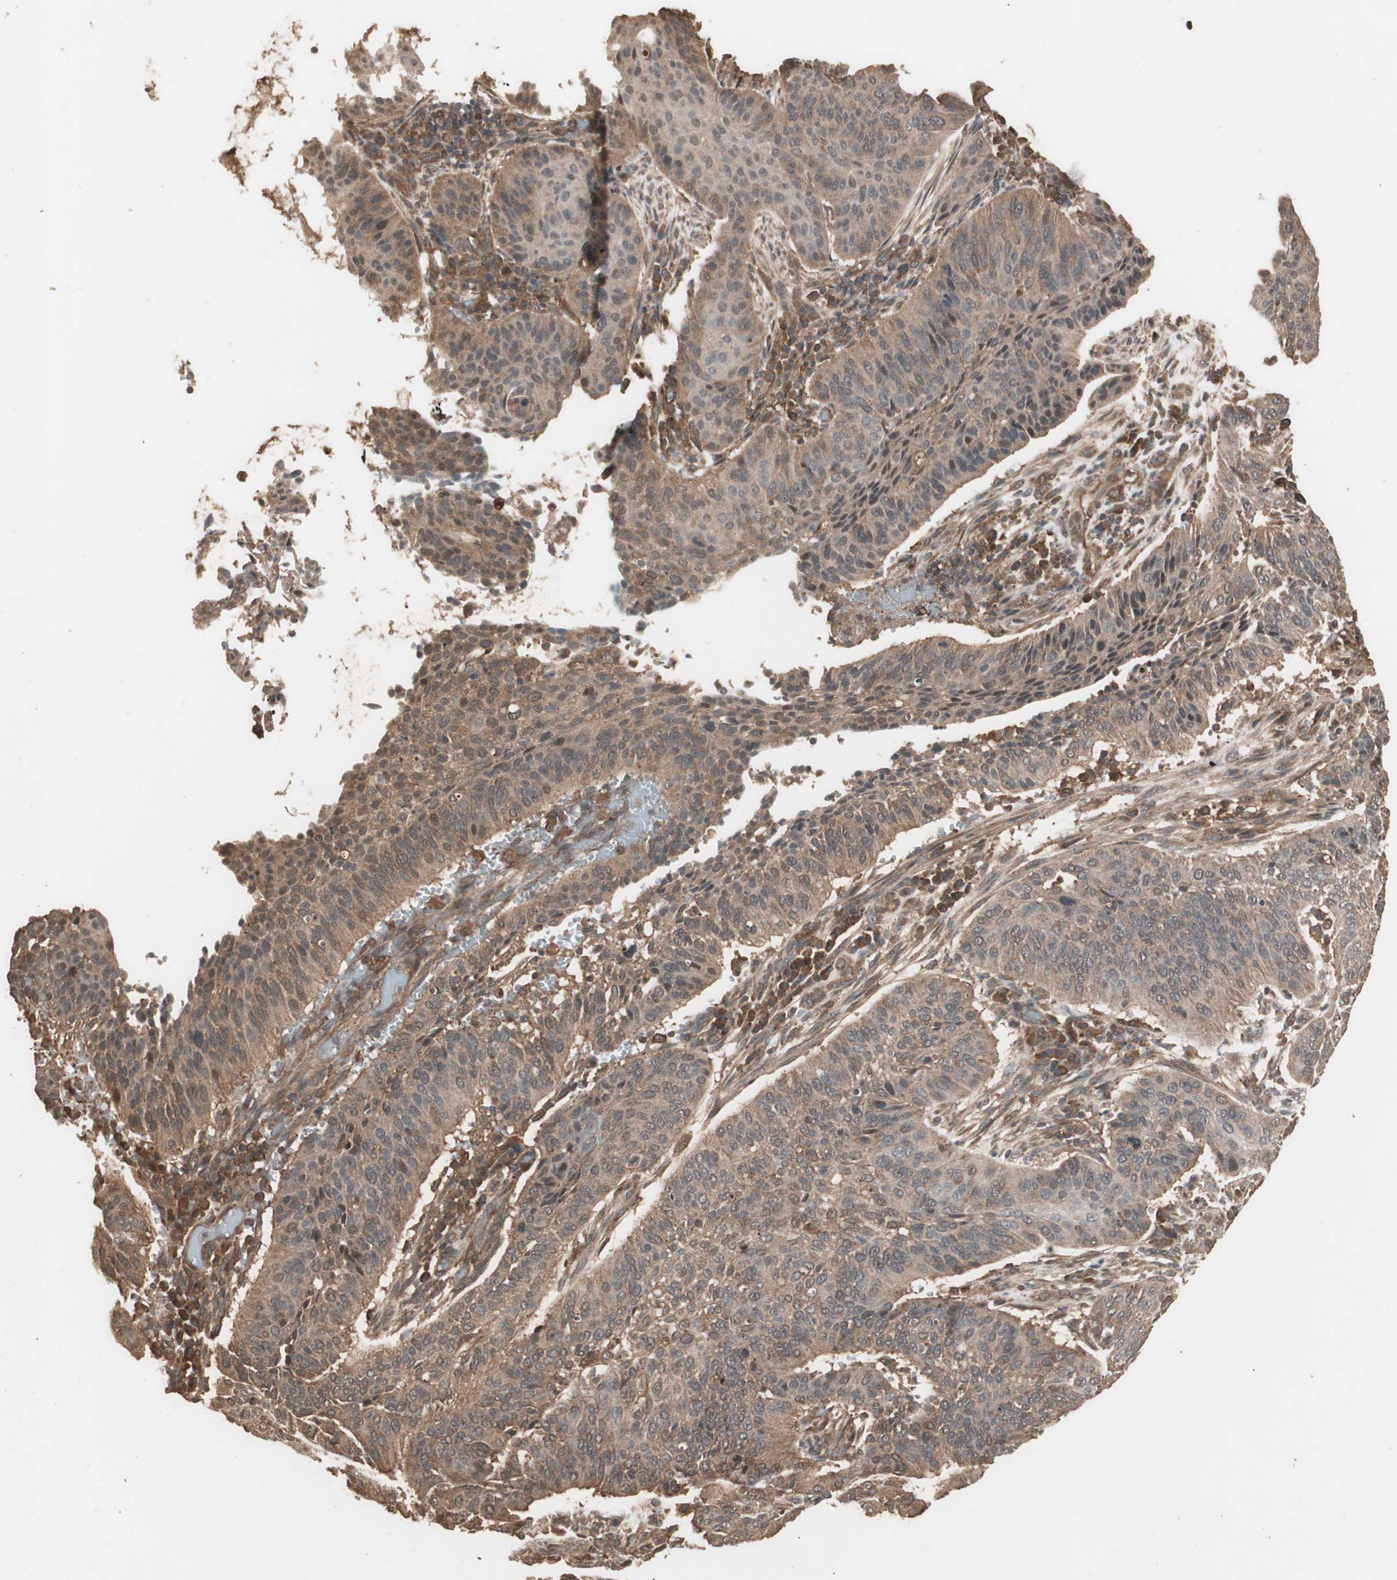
{"staining": {"intensity": "moderate", "quantity": ">75%", "location": "cytoplasmic/membranous"}, "tissue": "cervical cancer", "cell_type": "Tumor cells", "image_type": "cancer", "snomed": [{"axis": "morphology", "description": "Squamous cell carcinoma, NOS"}, {"axis": "topography", "description": "Cervix"}], "caption": "This is an image of immunohistochemistry staining of cervical cancer (squamous cell carcinoma), which shows moderate expression in the cytoplasmic/membranous of tumor cells.", "gene": "CCN4", "patient": {"sex": "female", "age": 39}}